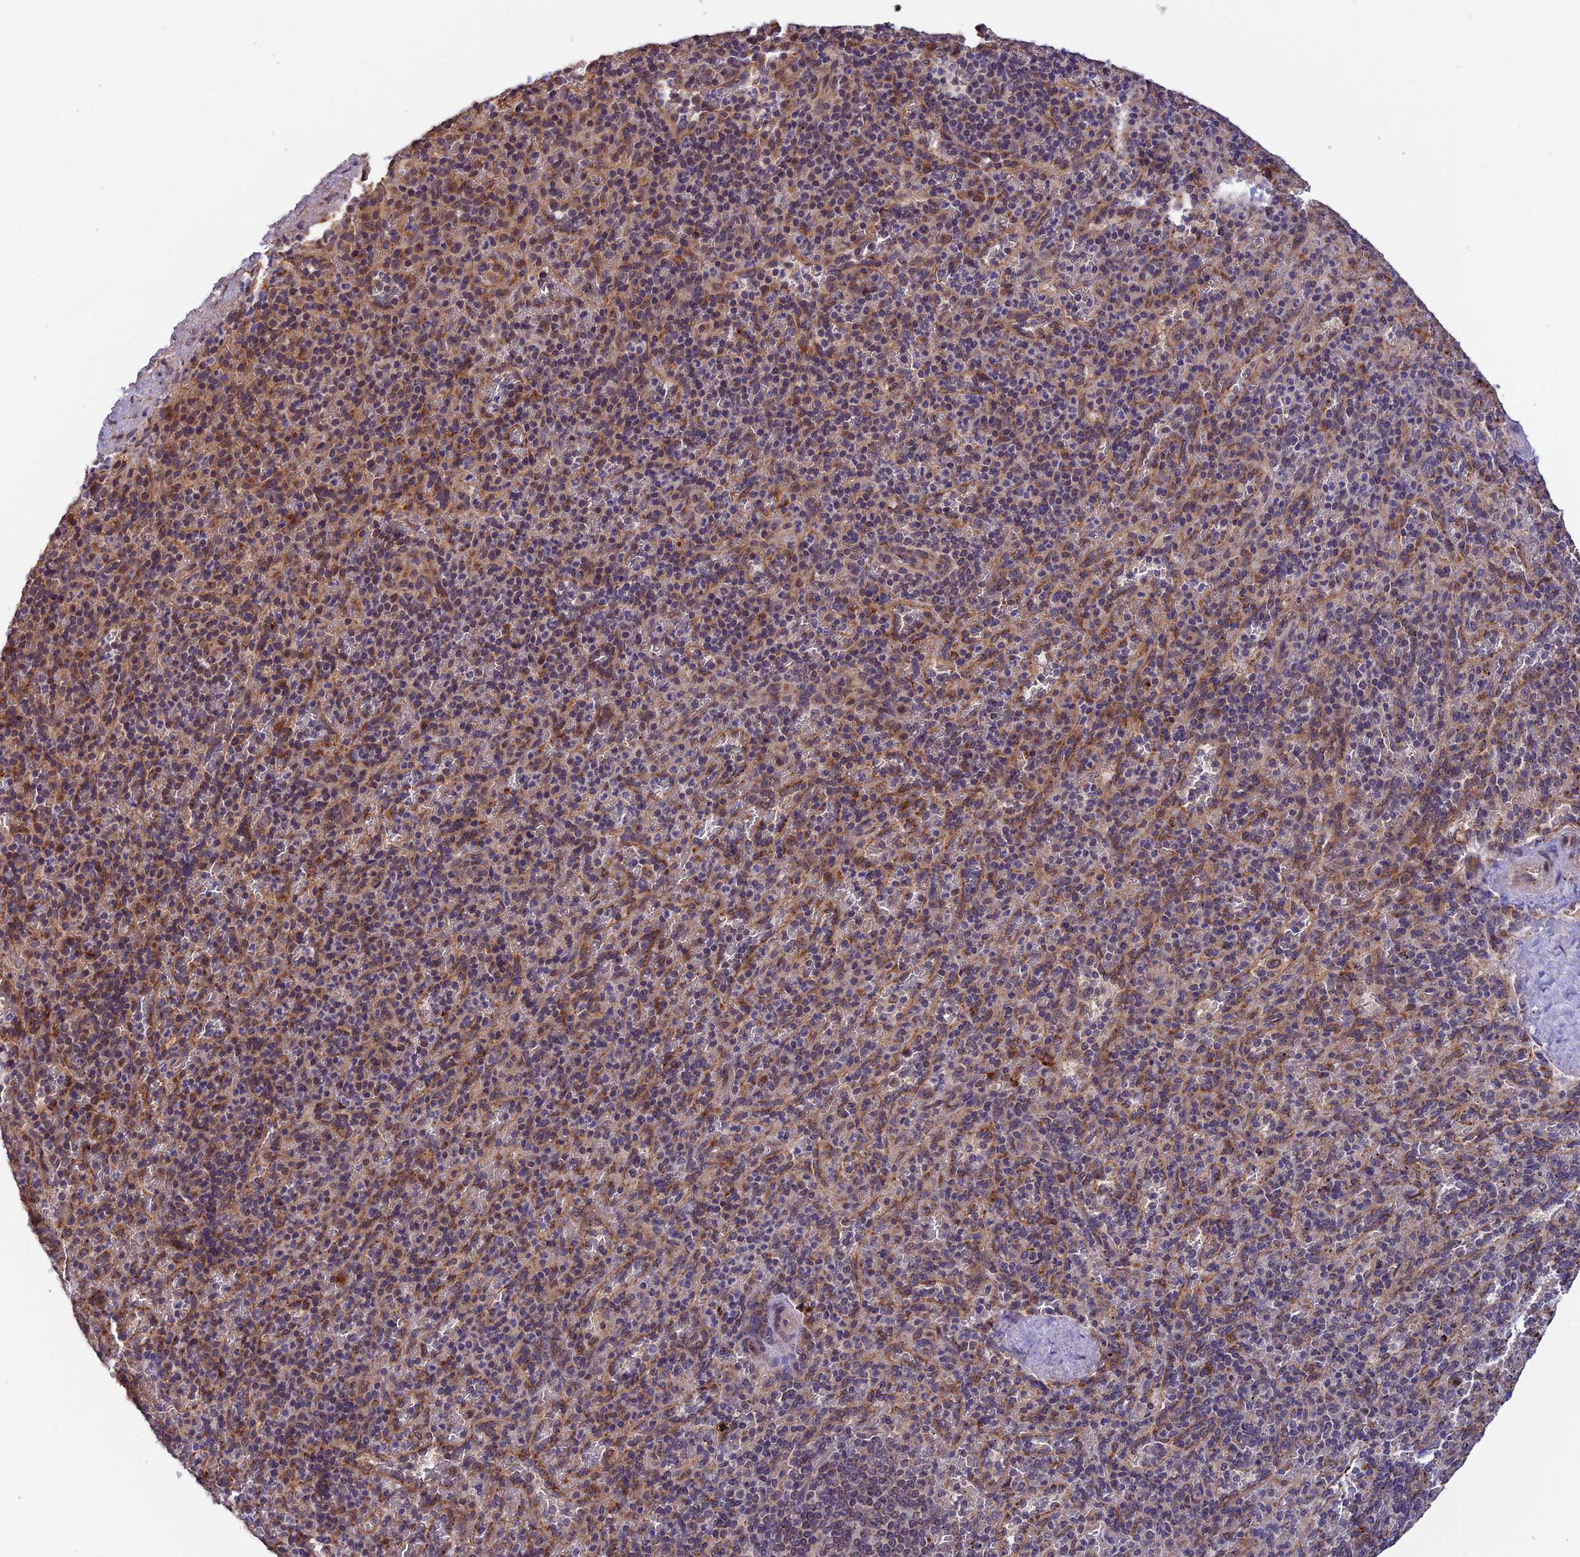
{"staining": {"intensity": "moderate", "quantity": "25%-75%", "location": "cytoplasmic/membranous"}, "tissue": "spleen", "cell_type": "Cells in red pulp", "image_type": "normal", "snomed": [{"axis": "morphology", "description": "Normal tissue, NOS"}, {"axis": "topography", "description": "Spleen"}], "caption": "Brown immunohistochemical staining in benign human spleen reveals moderate cytoplasmic/membranous staining in approximately 25%-75% of cells in red pulp.", "gene": "MNS1", "patient": {"sex": "male", "age": 82}}